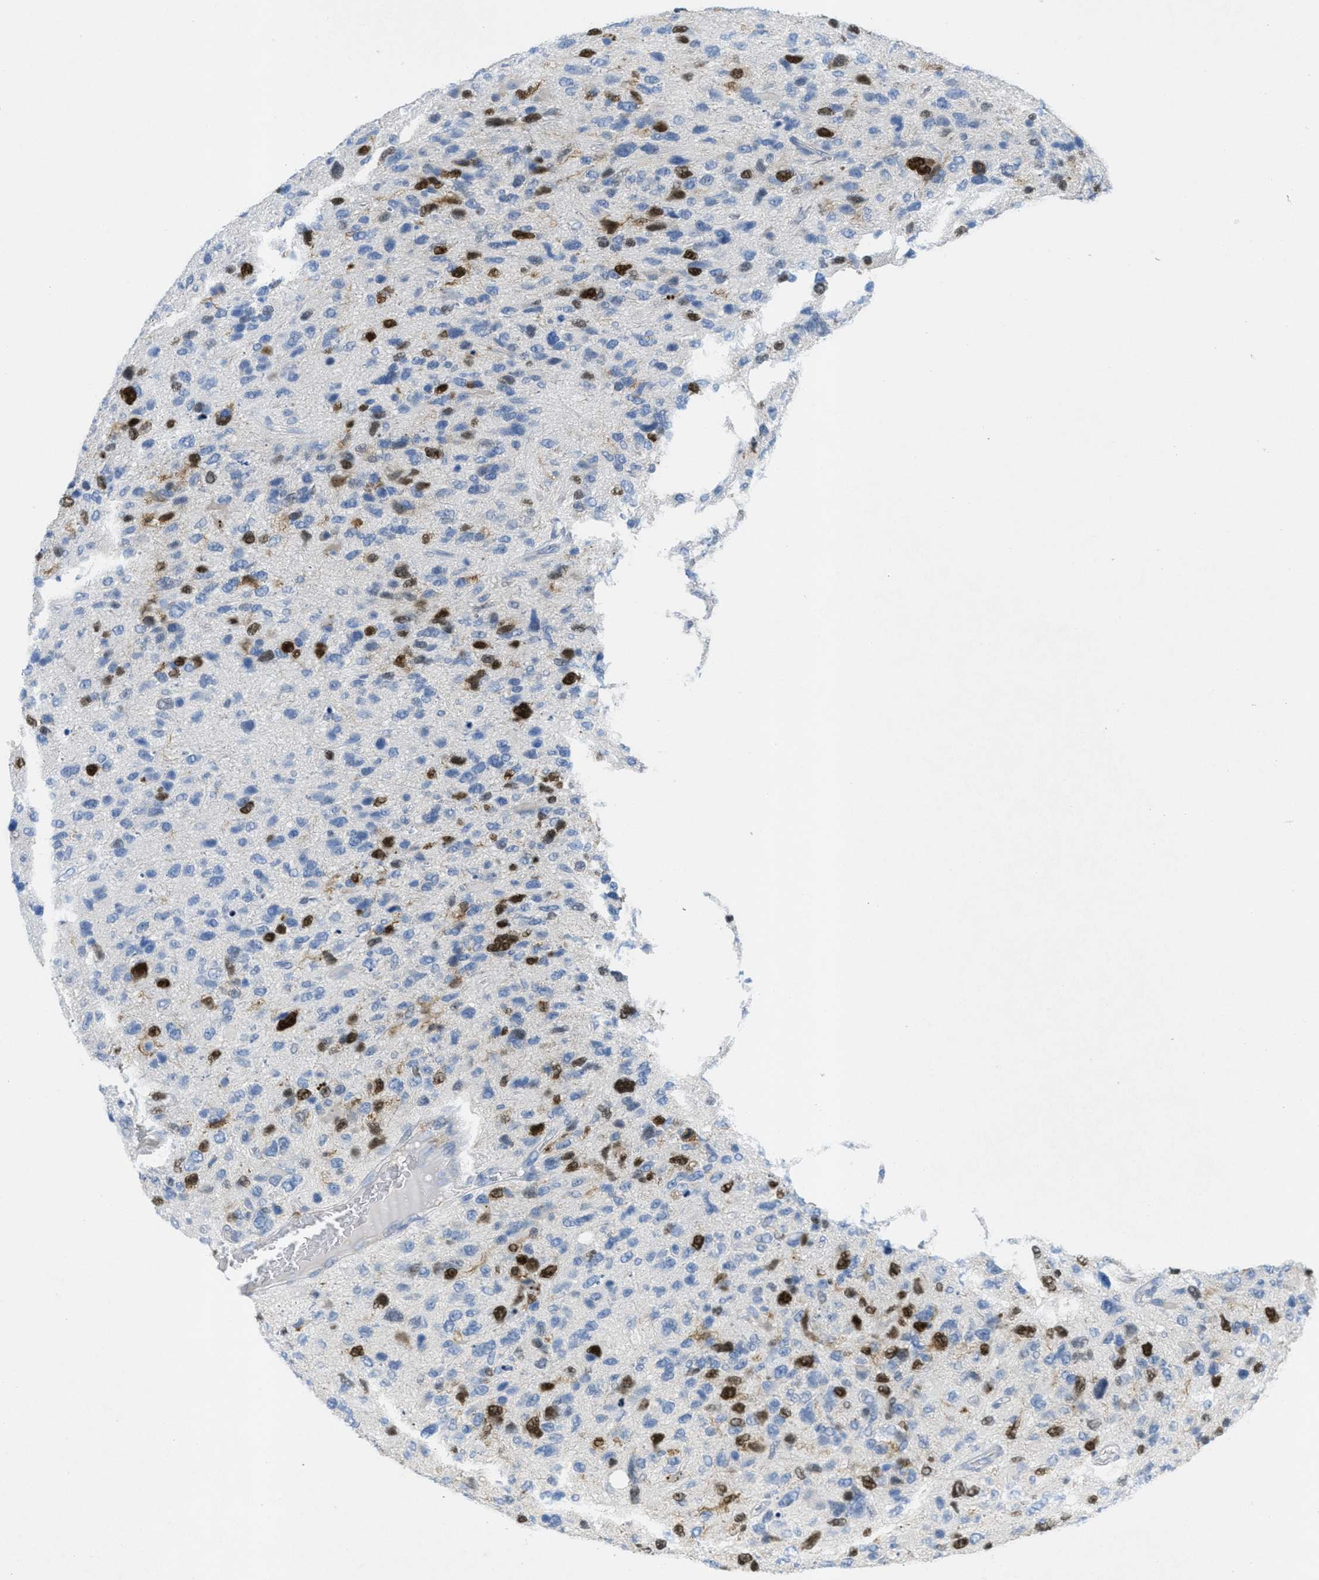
{"staining": {"intensity": "strong", "quantity": "25%-75%", "location": "nuclear"}, "tissue": "glioma", "cell_type": "Tumor cells", "image_type": "cancer", "snomed": [{"axis": "morphology", "description": "Glioma, malignant, High grade"}, {"axis": "topography", "description": "Brain"}], "caption": "Glioma stained with DAB immunohistochemistry shows high levels of strong nuclear expression in about 25%-75% of tumor cells.", "gene": "ORC6", "patient": {"sex": "female", "age": 58}}